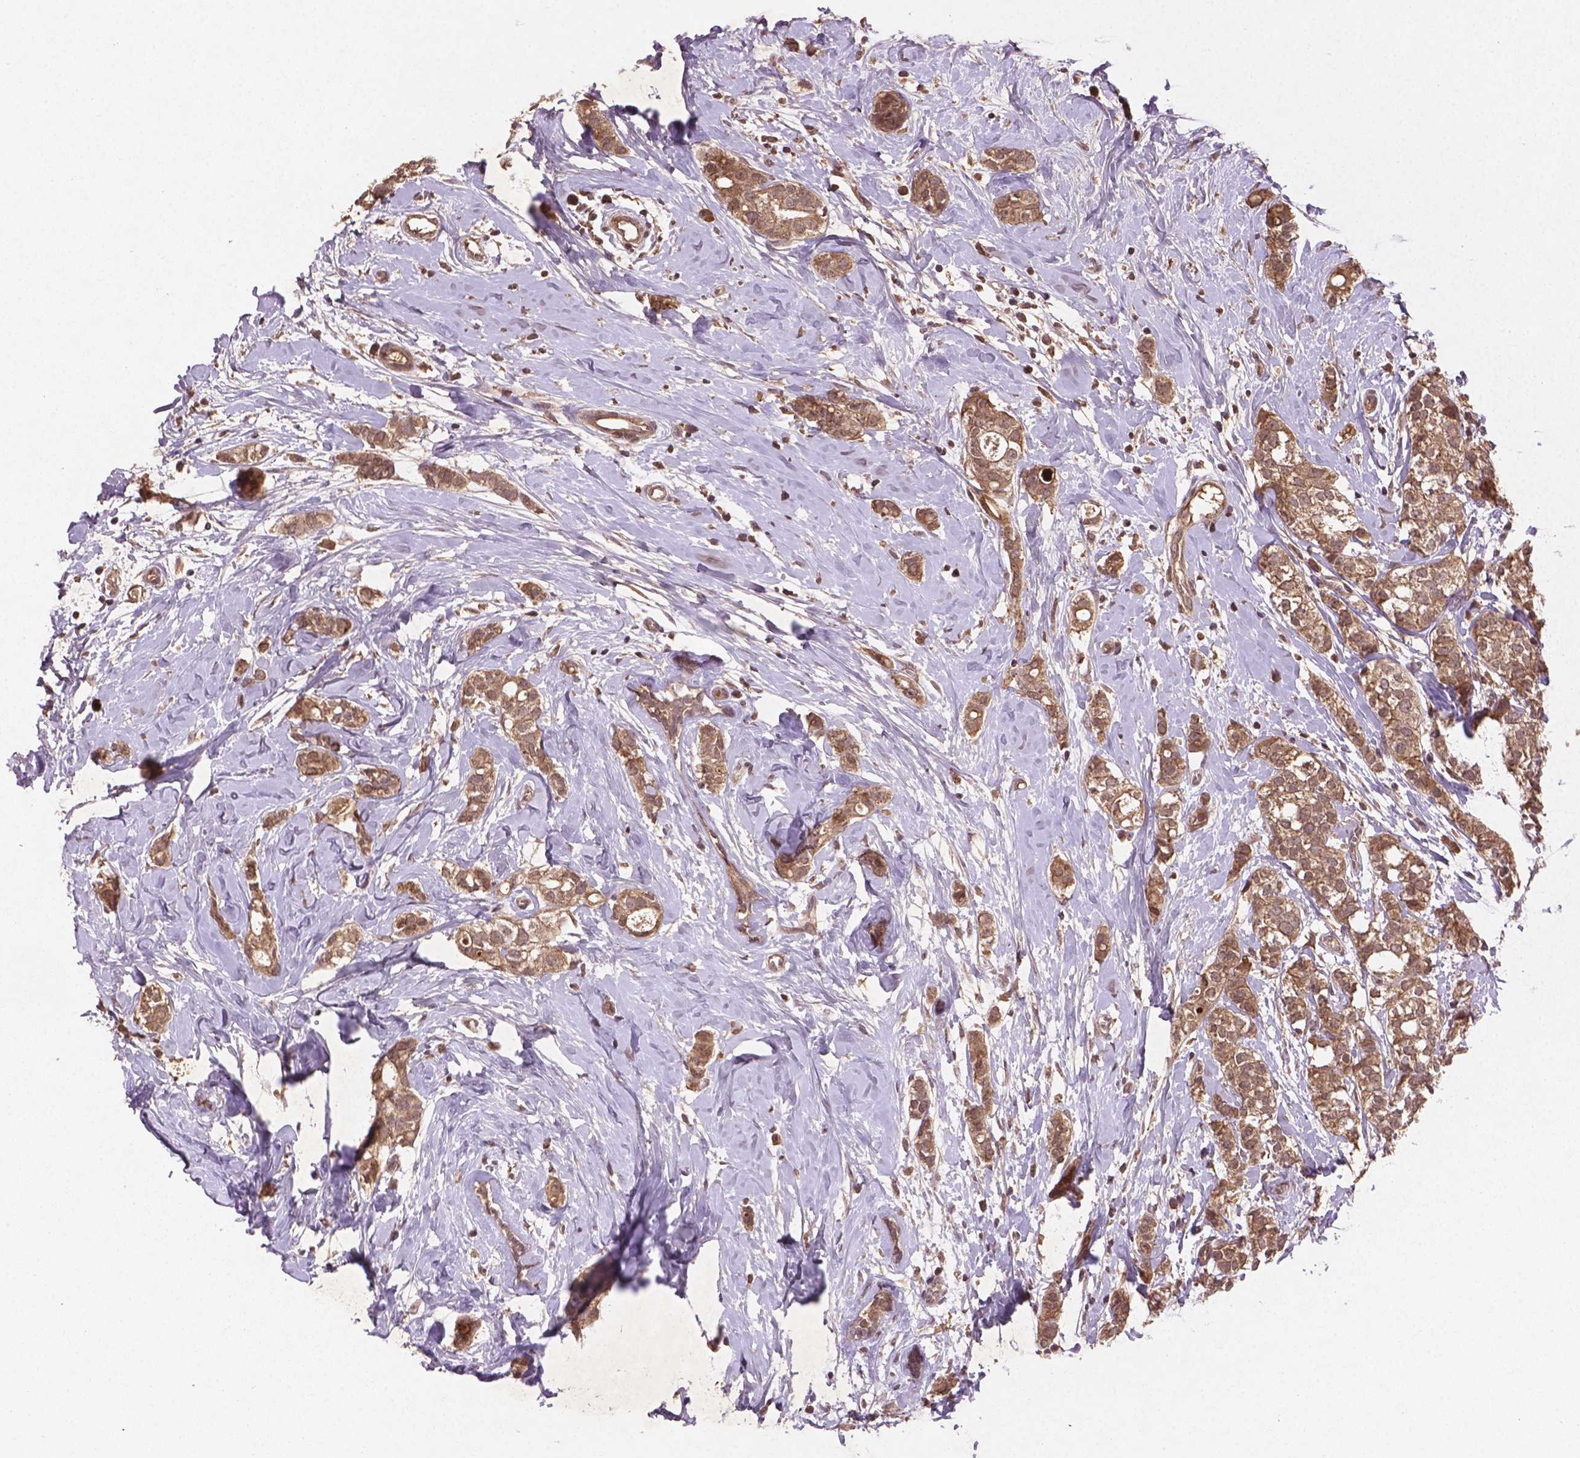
{"staining": {"intensity": "moderate", "quantity": ">75%", "location": "cytoplasmic/membranous,nuclear"}, "tissue": "breast cancer", "cell_type": "Tumor cells", "image_type": "cancer", "snomed": [{"axis": "morphology", "description": "Duct carcinoma"}, {"axis": "topography", "description": "Breast"}], "caption": "Breast intraductal carcinoma tissue reveals moderate cytoplasmic/membranous and nuclear staining in approximately >75% of tumor cells, visualized by immunohistochemistry.", "gene": "NIPAL2", "patient": {"sex": "female", "age": 40}}